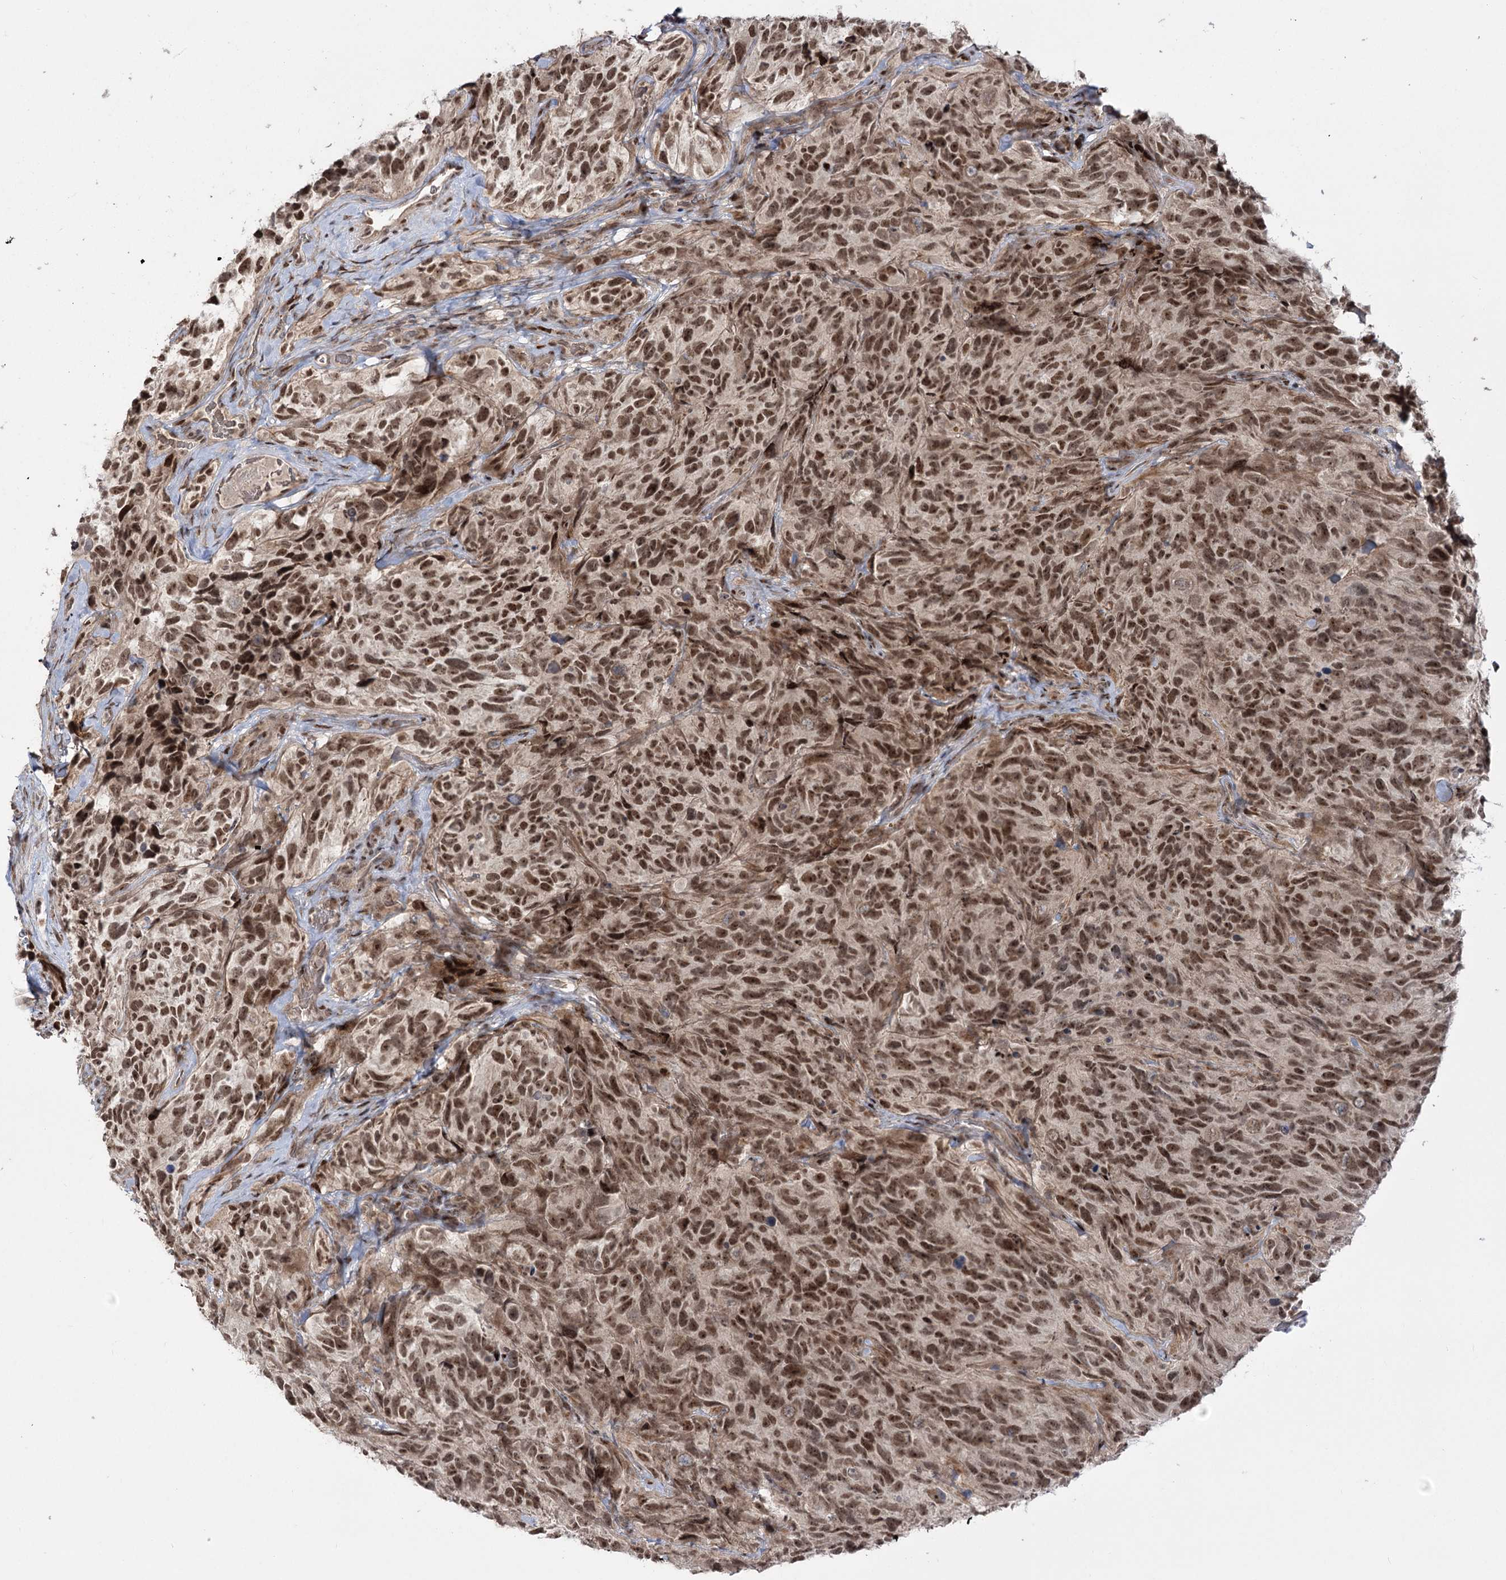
{"staining": {"intensity": "moderate", "quantity": ">75%", "location": "nuclear"}, "tissue": "glioma", "cell_type": "Tumor cells", "image_type": "cancer", "snomed": [{"axis": "morphology", "description": "Glioma, malignant, High grade"}, {"axis": "topography", "description": "Brain"}], "caption": "A histopathology image of glioma stained for a protein displays moderate nuclear brown staining in tumor cells. The staining was performed using DAB (3,3'-diaminobenzidine), with brown indicating positive protein expression. Nuclei are stained blue with hematoxylin.", "gene": "HELQ", "patient": {"sex": "male", "age": 69}}